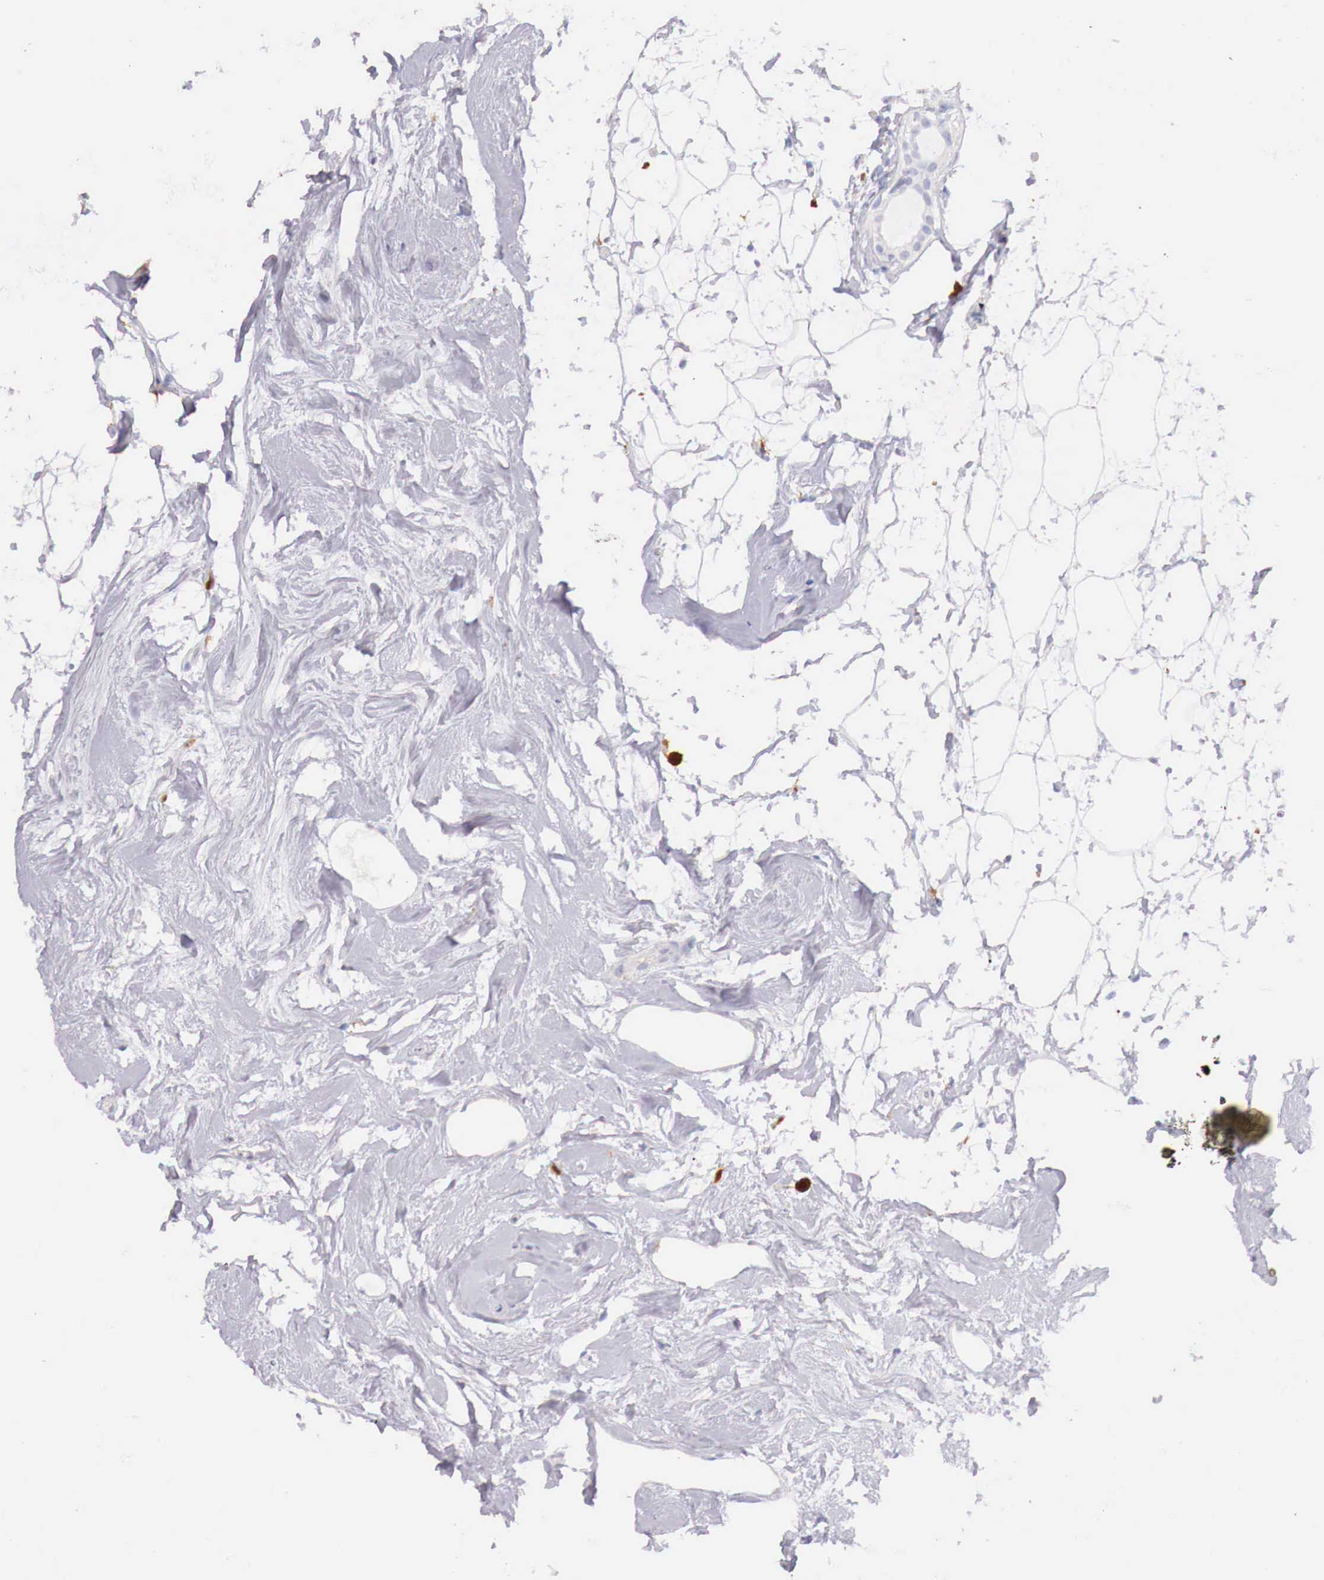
{"staining": {"intensity": "negative", "quantity": "none", "location": "none"}, "tissue": "breast cancer", "cell_type": "Tumor cells", "image_type": "cancer", "snomed": [{"axis": "morphology", "description": "Duct carcinoma"}, {"axis": "topography", "description": "Breast"}], "caption": "The histopathology image demonstrates no staining of tumor cells in breast infiltrating ductal carcinoma.", "gene": "RENBP", "patient": {"sex": "female", "age": 72}}